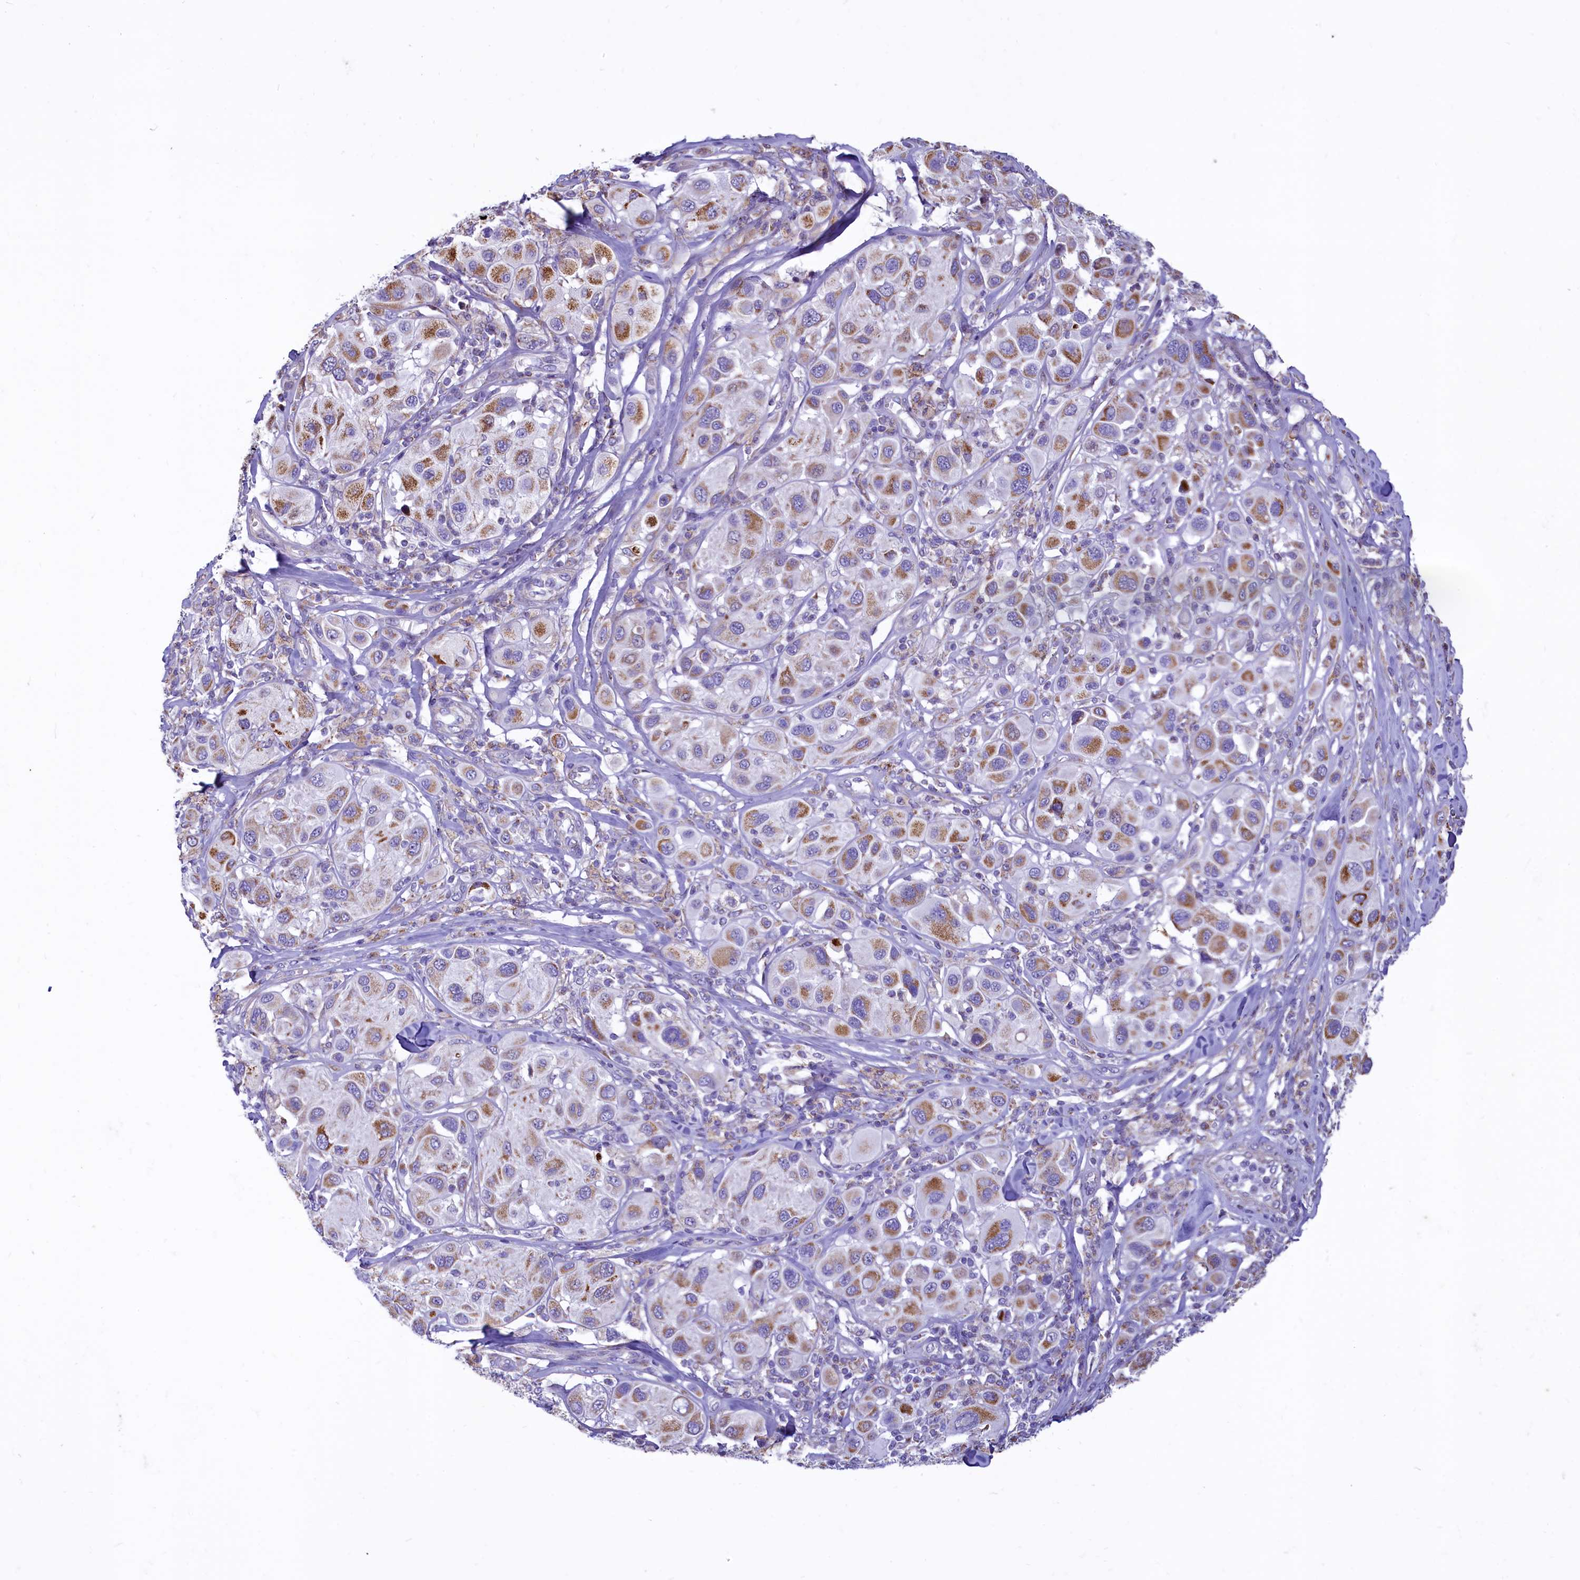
{"staining": {"intensity": "moderate", "quantity": ">75%", "location": "cytoplasmic/membranous"}, "tissue": "melanoma", "cell_type": "Tumor cells", "image_type": "cancer", "snomed": [{"axis": "morphology", "description": "Malignant melanoma, Metastatic site"}, {"axis": "topography", "description": "Skin"}], "caption": "A photomicrograph of malignant melanoma (metastatic site) stained for a protein demonstrates moderate cytoplasmic/membranous brown staining in tumor cells.", "gene": "VWCE", "patient": {"sex": "male", "age": 41}}